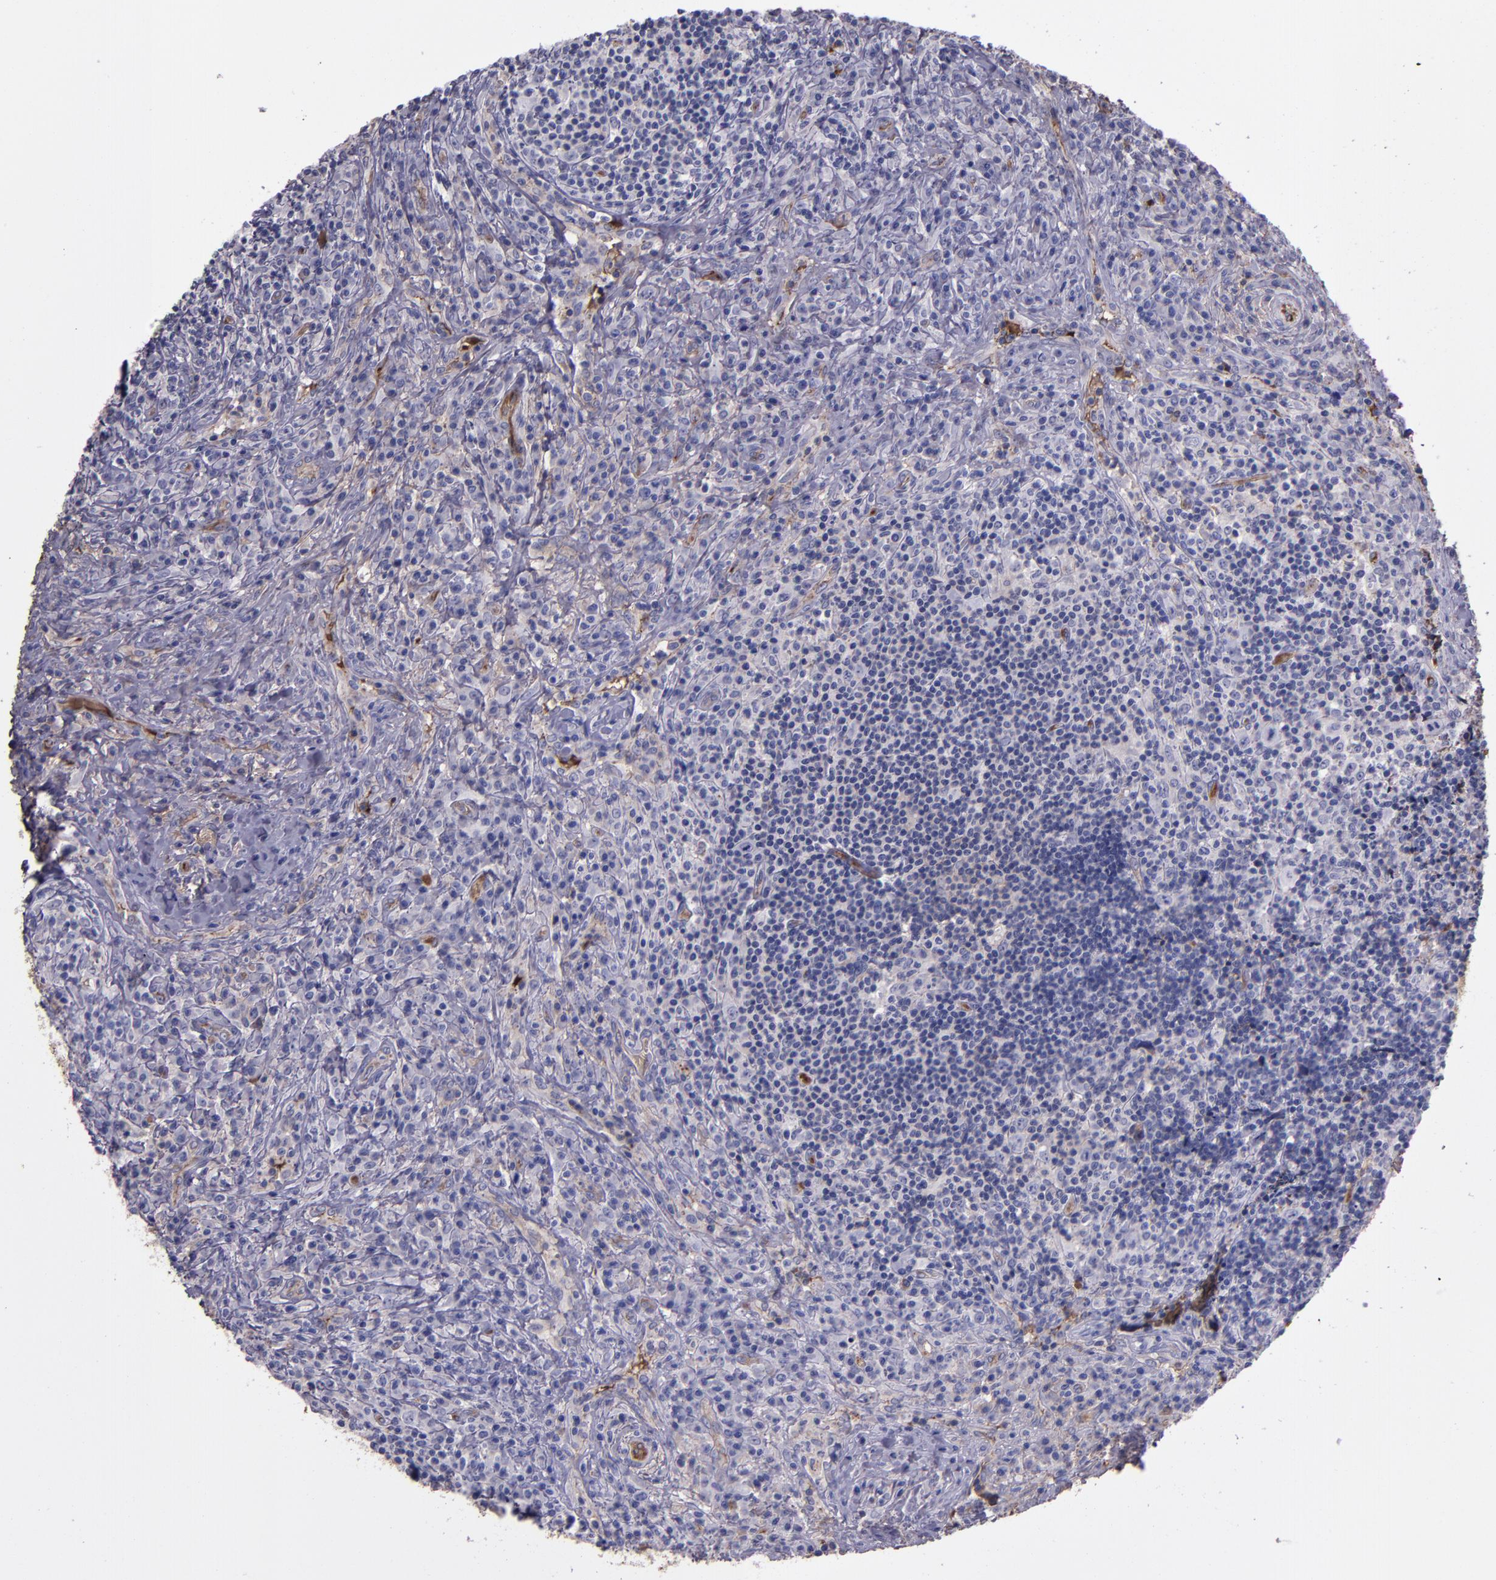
{"staining": {"intensity": "negative", "quantity": "none", "location": "none"}, "tissue": "lymphoma", "cell_type": "Tumor cells", "image_type": "cancer", "snomed": [{"axis": "morphology", "description": "Hodgkin's disease, NOS"}, {"axis": "topography", "description": "Lymph node"}], "caption": "A high-resolution image shows immunohistochemistry (IHC) staining of lymphoma, which displays no significant staining in tumor cells. The staining is performed using DAB brown chromogen with nuclei counter-stained in using hematoxylin.", "gene": "A2M", "patient": {"sex": "female", "age": 25}}